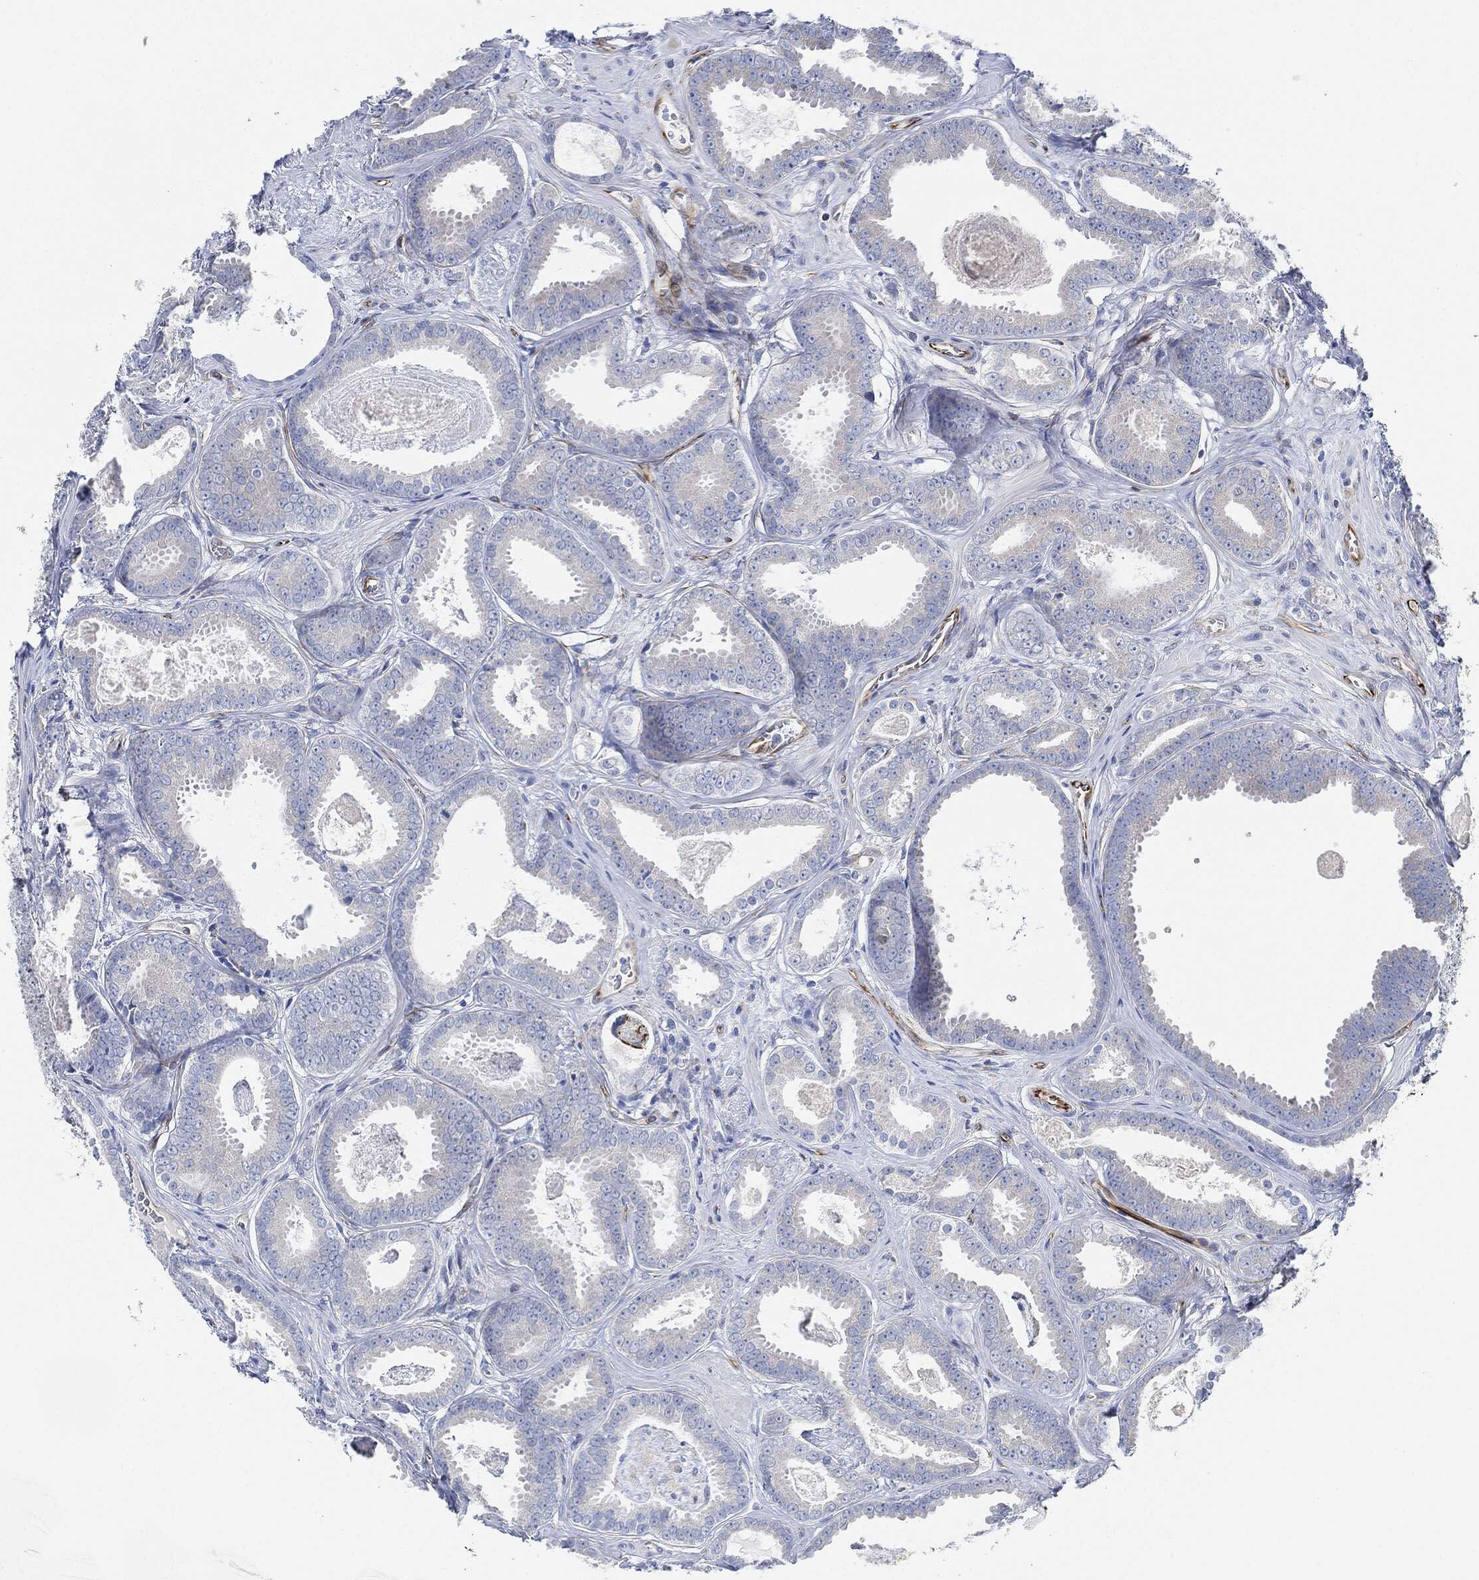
{"staining": {"intensity": "negative", "quantity": "none", "location": "none"}, "tissue": "prostate cancer", "cell_type": "Tumor cells", "image_type": "cancer", "snomed": [{"axis": "morphology", "description": "Adenocarcinoma, NOS"}, {"axis": "topography", "description": "Prostate"}], "caption": "DAB immunohistochemical staining of human prostate cancer (adenocarcinoma) displays no significant expression in tumor cells.", "gene": "THSD1", "patient": {"sex": "male", "age": 61}}